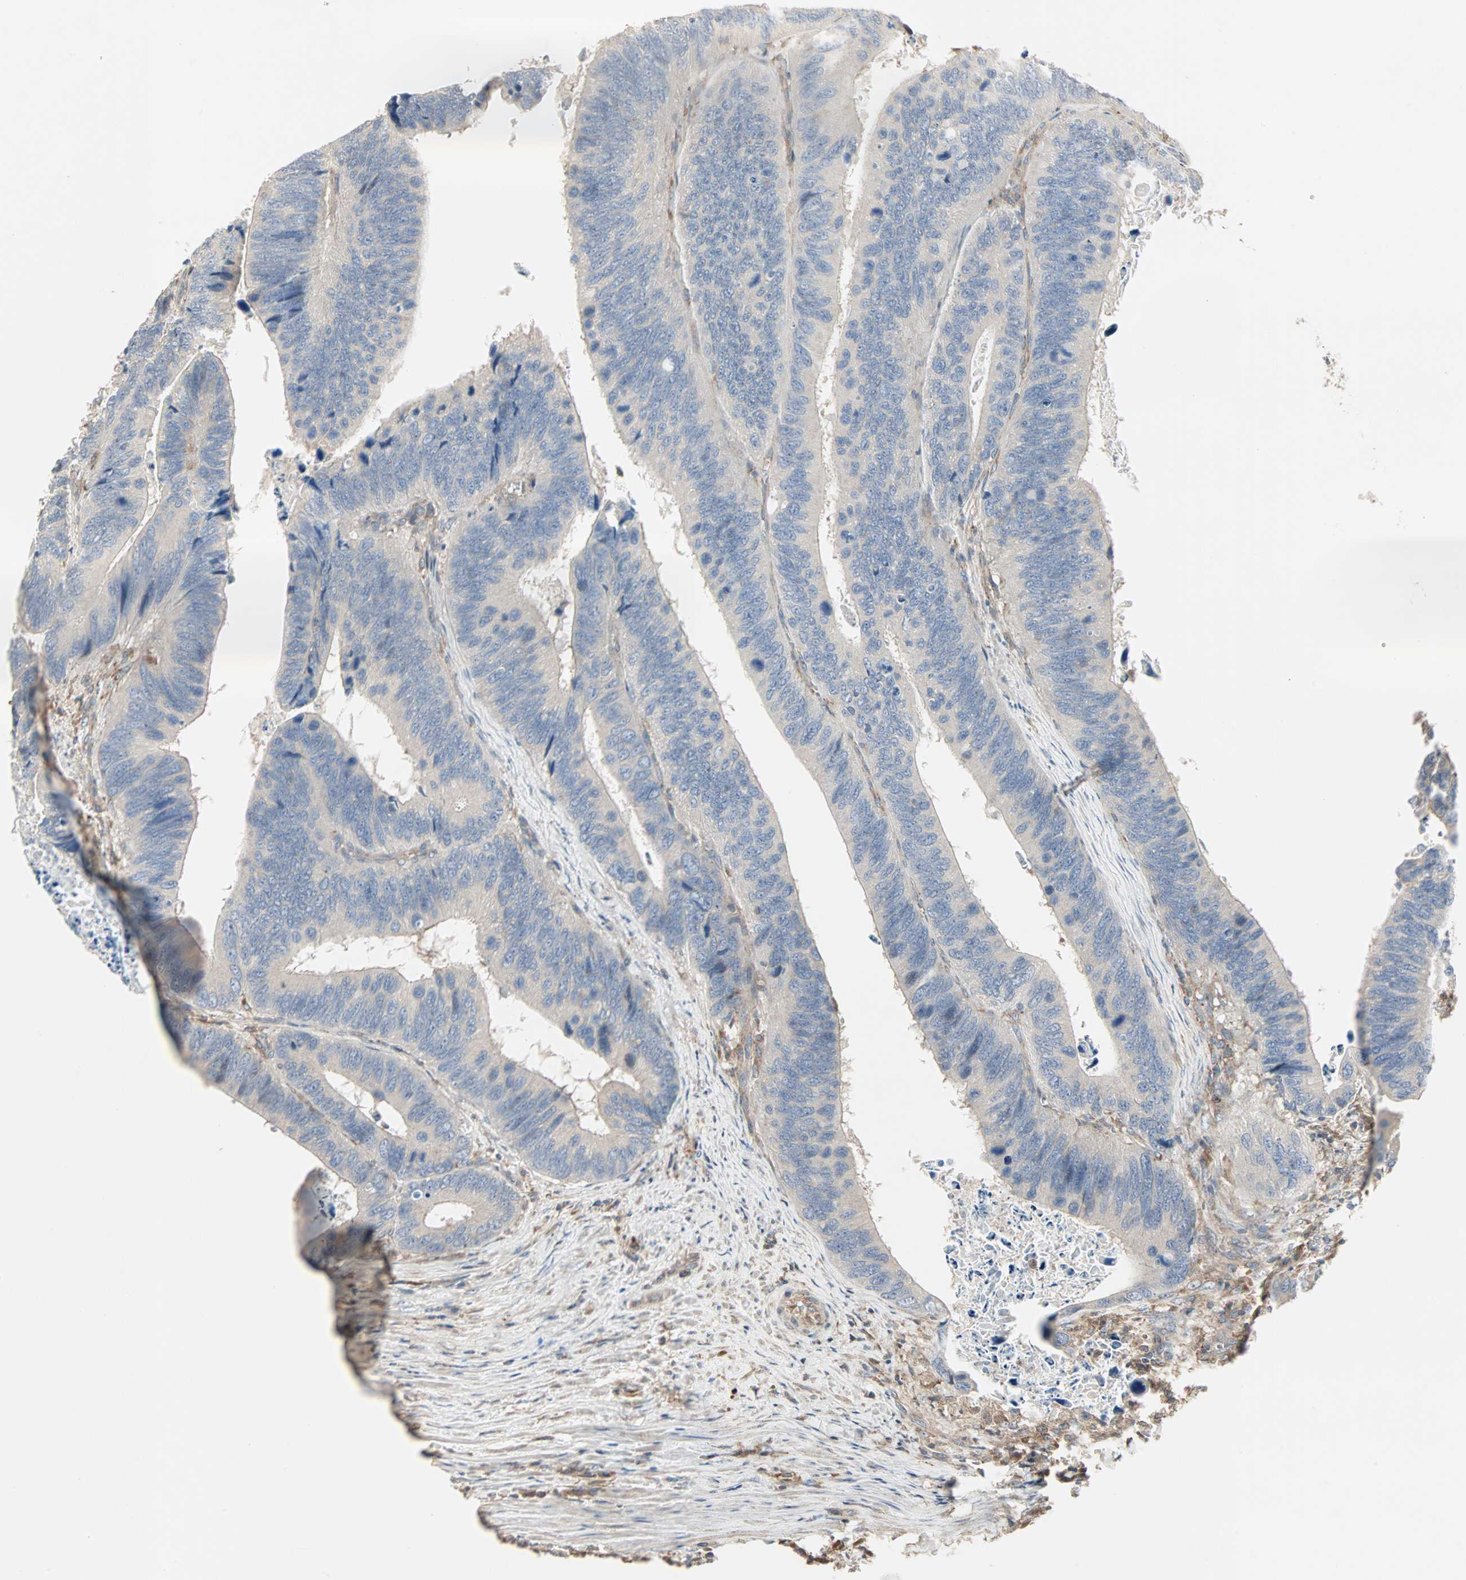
{"staining": {"intensity": "weak", "quantity": "25%-75%", "location": "cytoplasmic/membranous"}, "tissue": "colorectal cancer", "cell_type": "Tumor cells", "image_type": "cancer", "snomed": [{"axis": "morphology", "description": "Adenocarcinoma, NOS"}, {"axis": "topography", "description": "Colon"}], "caption": "A low amount of weak cytoplasmic/membranous expression is present in approximately 25%-75% of tumor cells in colorectal cancer tissue.", "gene": "GNAI2", "patient": {"sex": "male", "age": 72}}